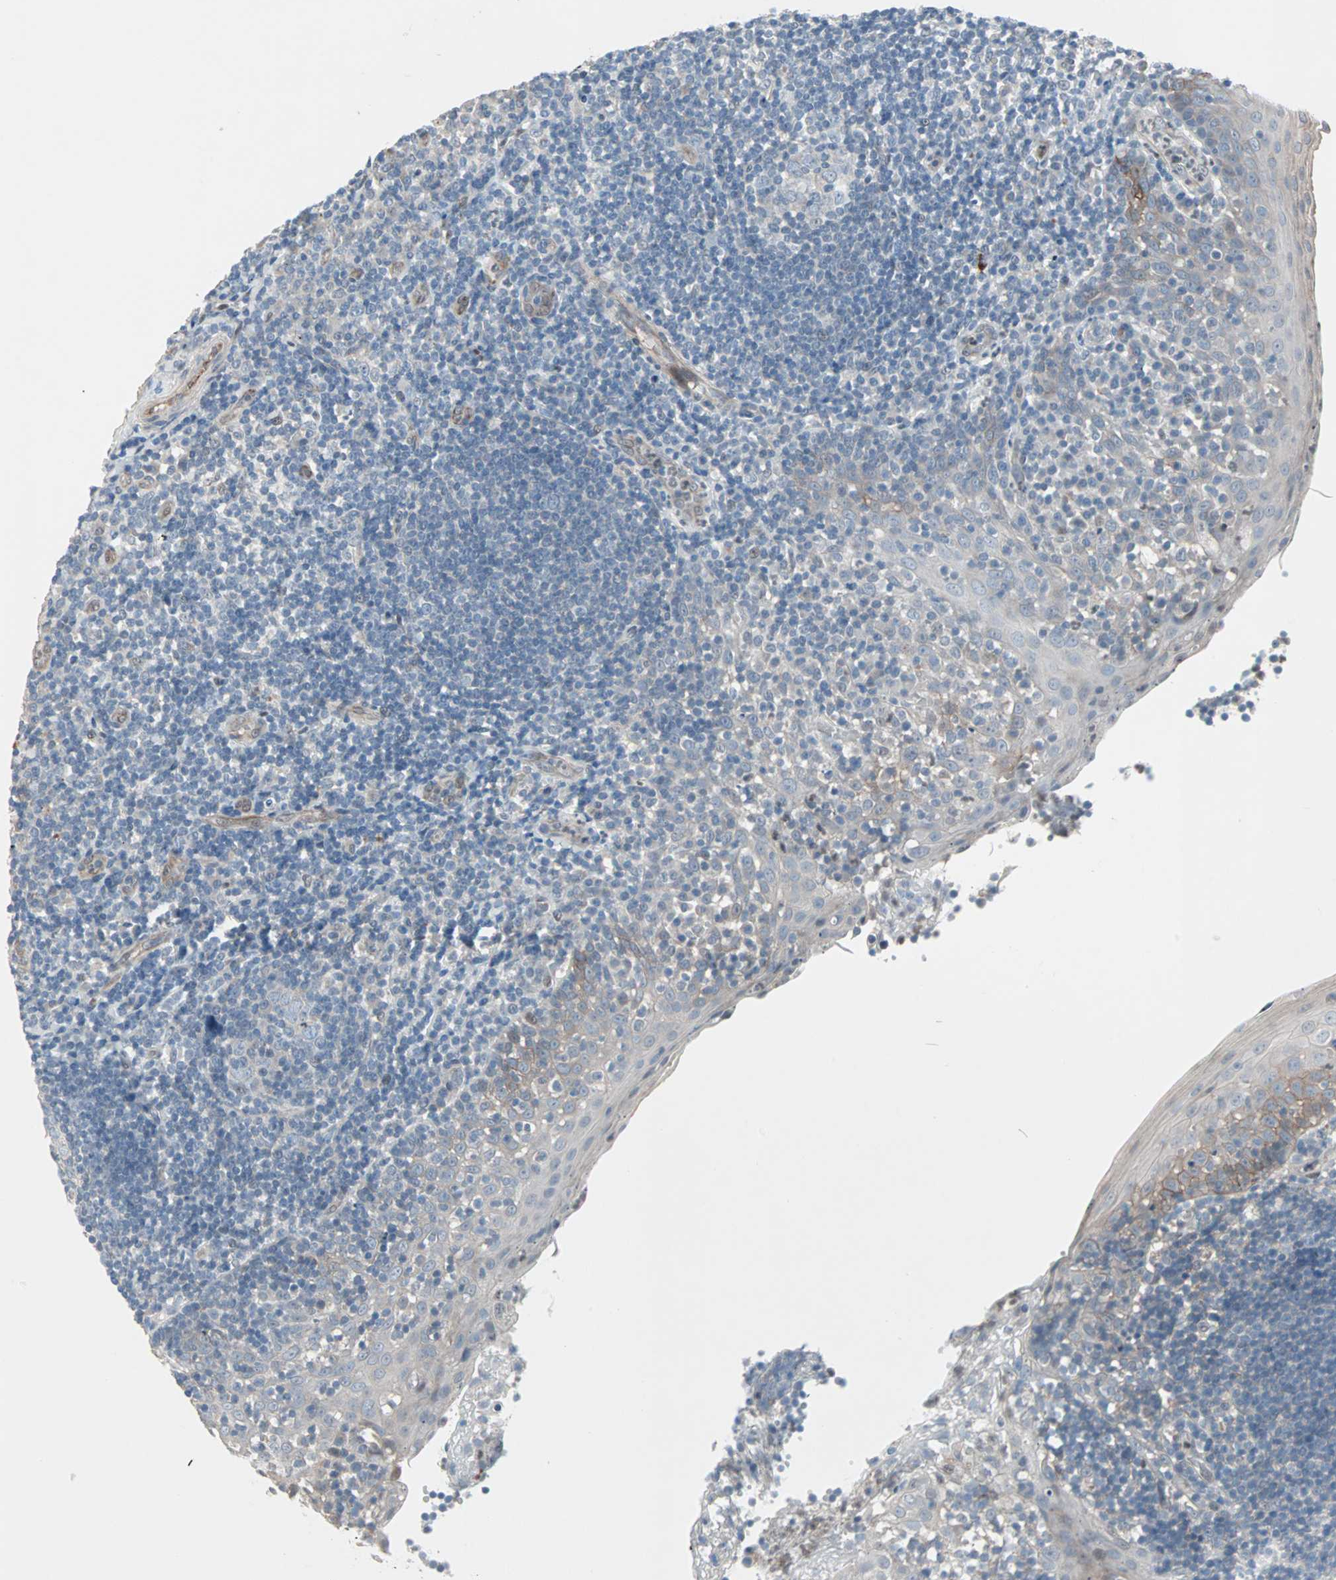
{"staining": {"intensity": "negative", "quantity": "none", "location": "none"}, "tissue": "tonsil", "cell_type": "Germinal center cells", "image_type": "normal", "snomed": [{"axis": "morphology", "description": "Normal tissue, NOS"}, {"axis": "topography", "description": "Tonsil"}], "caption": "DAB (3,3'-diaminobenzidine) immunohistochemical staining of unremarkable human tonsil displays no significant expression in germinal center cells.", "gene": "CAND2", "patient": {"sex": "female", "age": 40}}